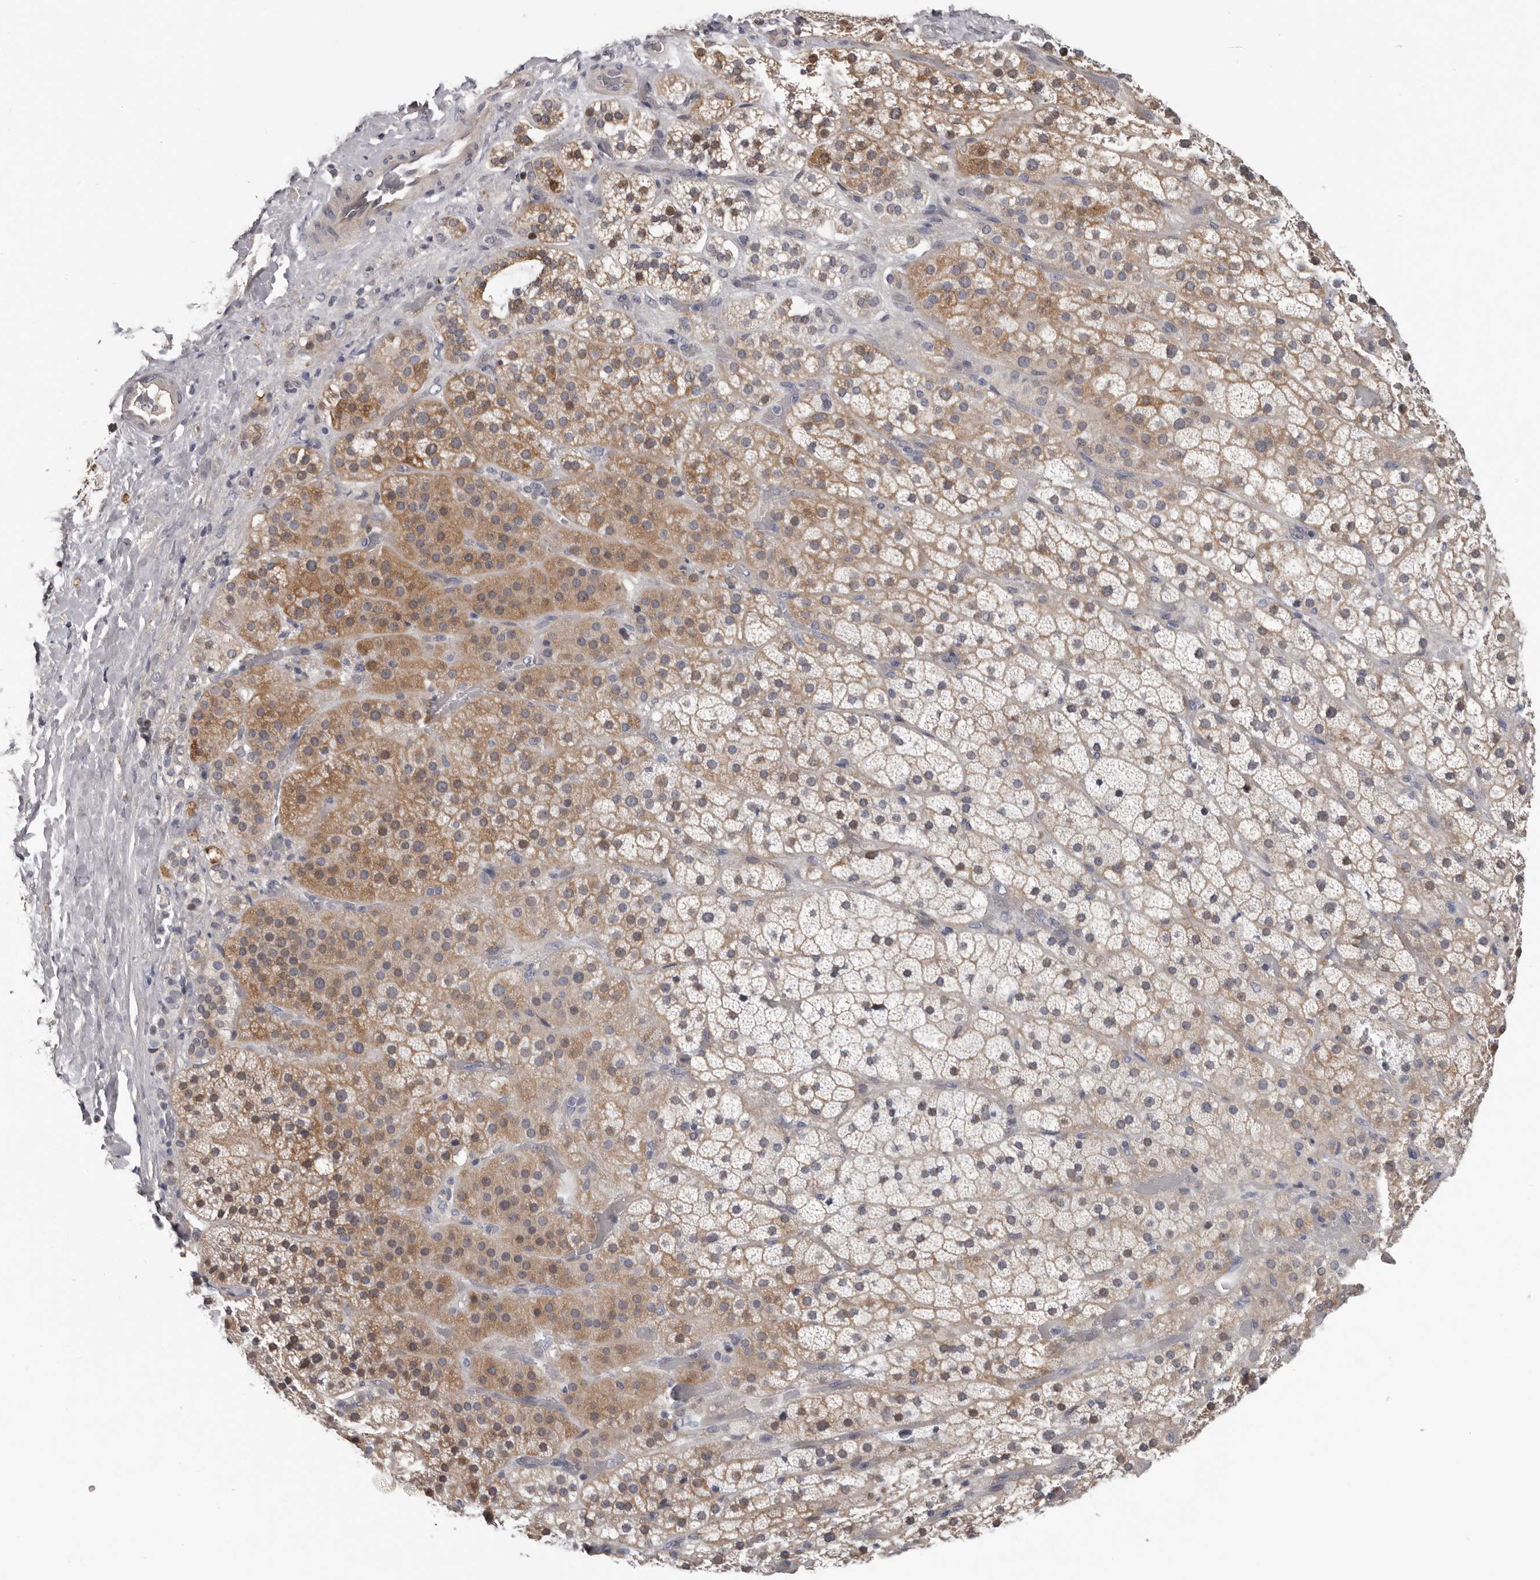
{"staining": {"intensity": "moderate", "quantity": ">75%", "location": "cytoplasmic/membranous,nuclear"}, "tissue": "adrenal gland", "cell_type": "Glandular cells", "image_type": "normal", "snomed": [{"axis": "morphology", "description": "Normal tissue, NOS"}, {"axis": "topography", "description": "Adrenal gland"}], "caption": "DAB (3,3'-diaminobenzidine) immunohistochemical staining of benign adrenal gland demonstrates moderate cytoplasmic/membranous,nuclear protein staining in approximately >75% of glandular cells. (IHC, brightfield microscopy, high magnification).", "gene": "RNF217", "patient": {"sex": "male", "age": 57}}